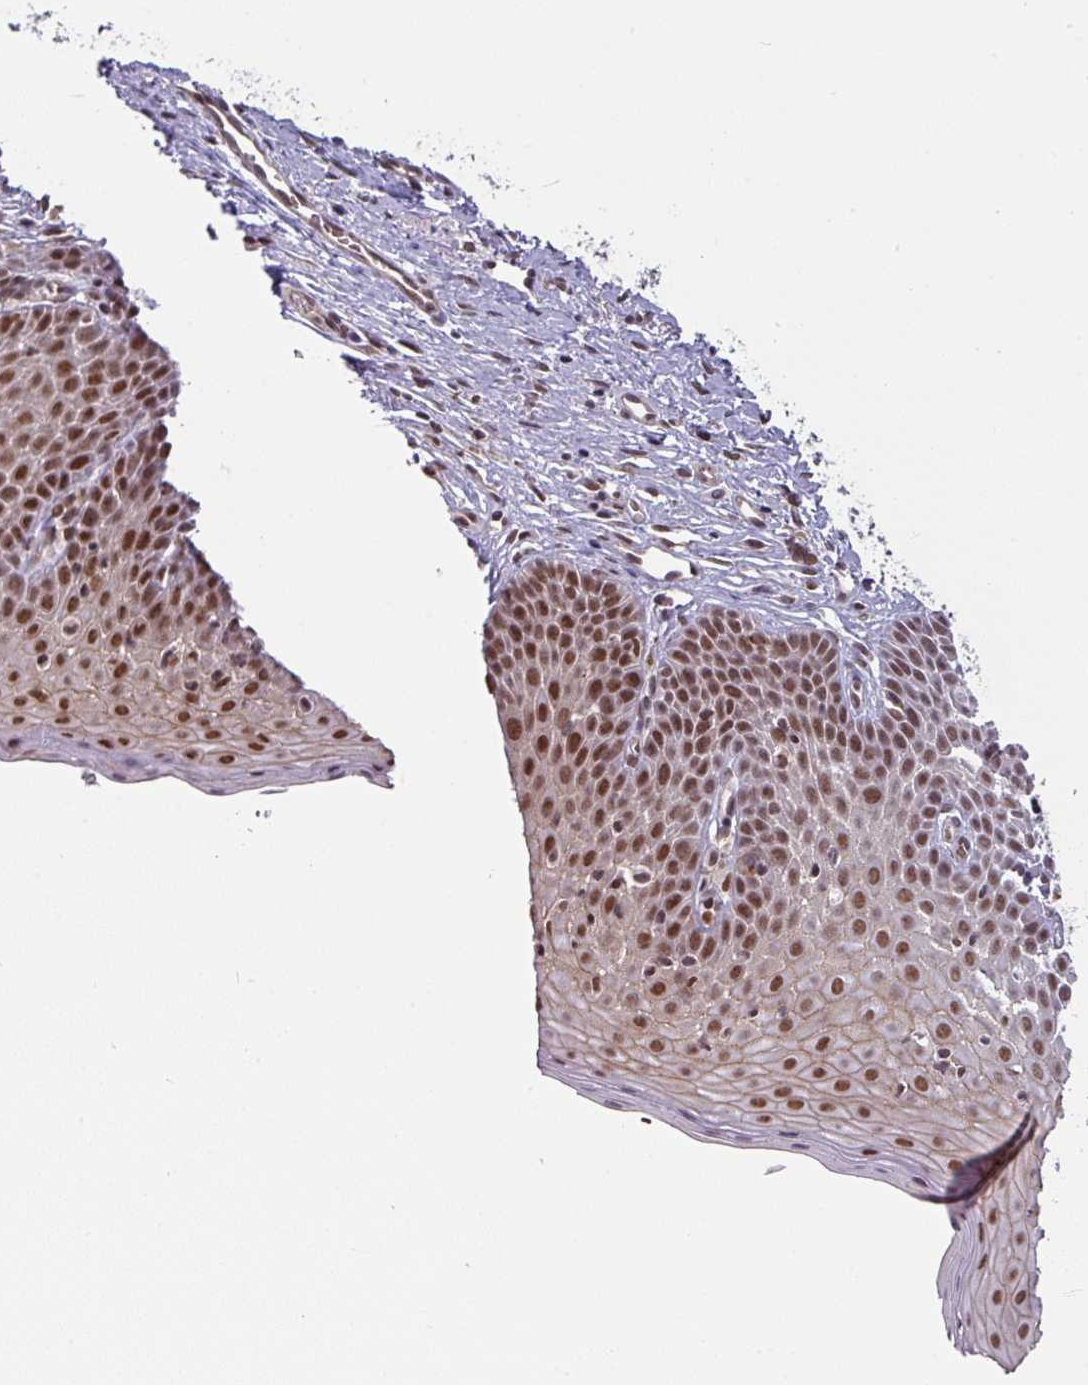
{"staining": {"intensity": "strong", "quantity": ">75%", "location": "cytoplasmic/membranous,nuclear"}, "tissue": "cervix", "cell_type": "Glandular cells", "image_type": "normal", "snomed": [{"axis": "morphology", "description": "Normal tissue, NOS"}, {"axis": "topography", "description": "Cervix"}], "caption": "A high amount of strong cytoplasmic/membranous,nuclear expression is identified in about >75% of glandular cells in benign cervix.", "gene": "NCOA5", "patient": {"sex": "female", "age": 36}}